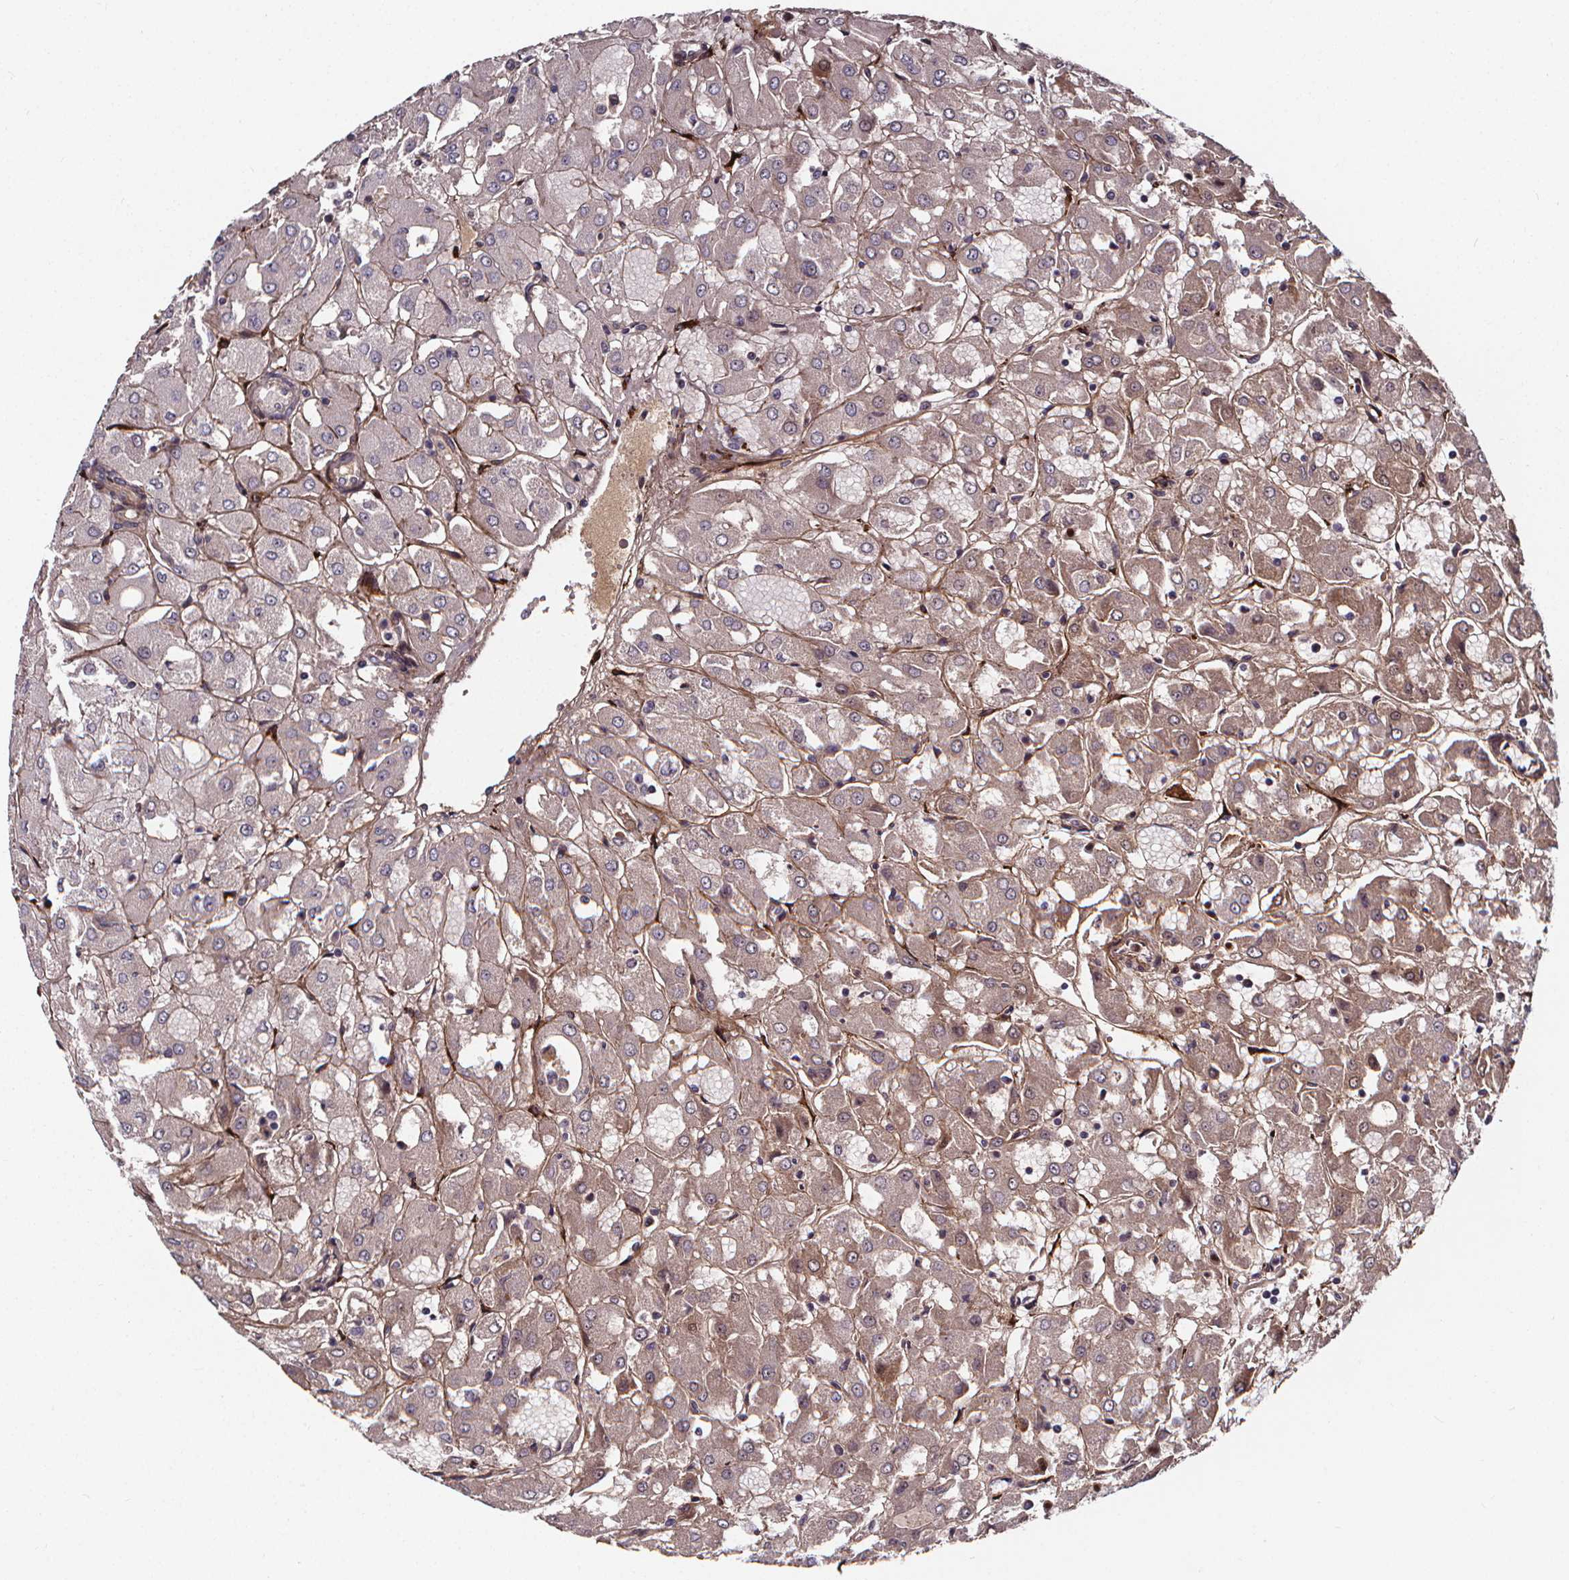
{"staining": {"intensity": "weak", "quantity": "25%-75%", "location": "cytoplasmic/membranous"}, "tissue": "renal cancer", "cell_type": "Tumor cells", "image_type": "cancer", "snomed": [{"axis": "morphology", "description": "Adenocarcinoma, NOS"}, {"axis": "topography", "description": "Kidney"}], "caption": "Protein staining shows weak cytoplasmic/membranous positivity in approximately 25%-75% of tumor cells in adenocarcinoma (renal).", "gene": "AEBP1", "patient": {"sex": "male", "age": 72}}